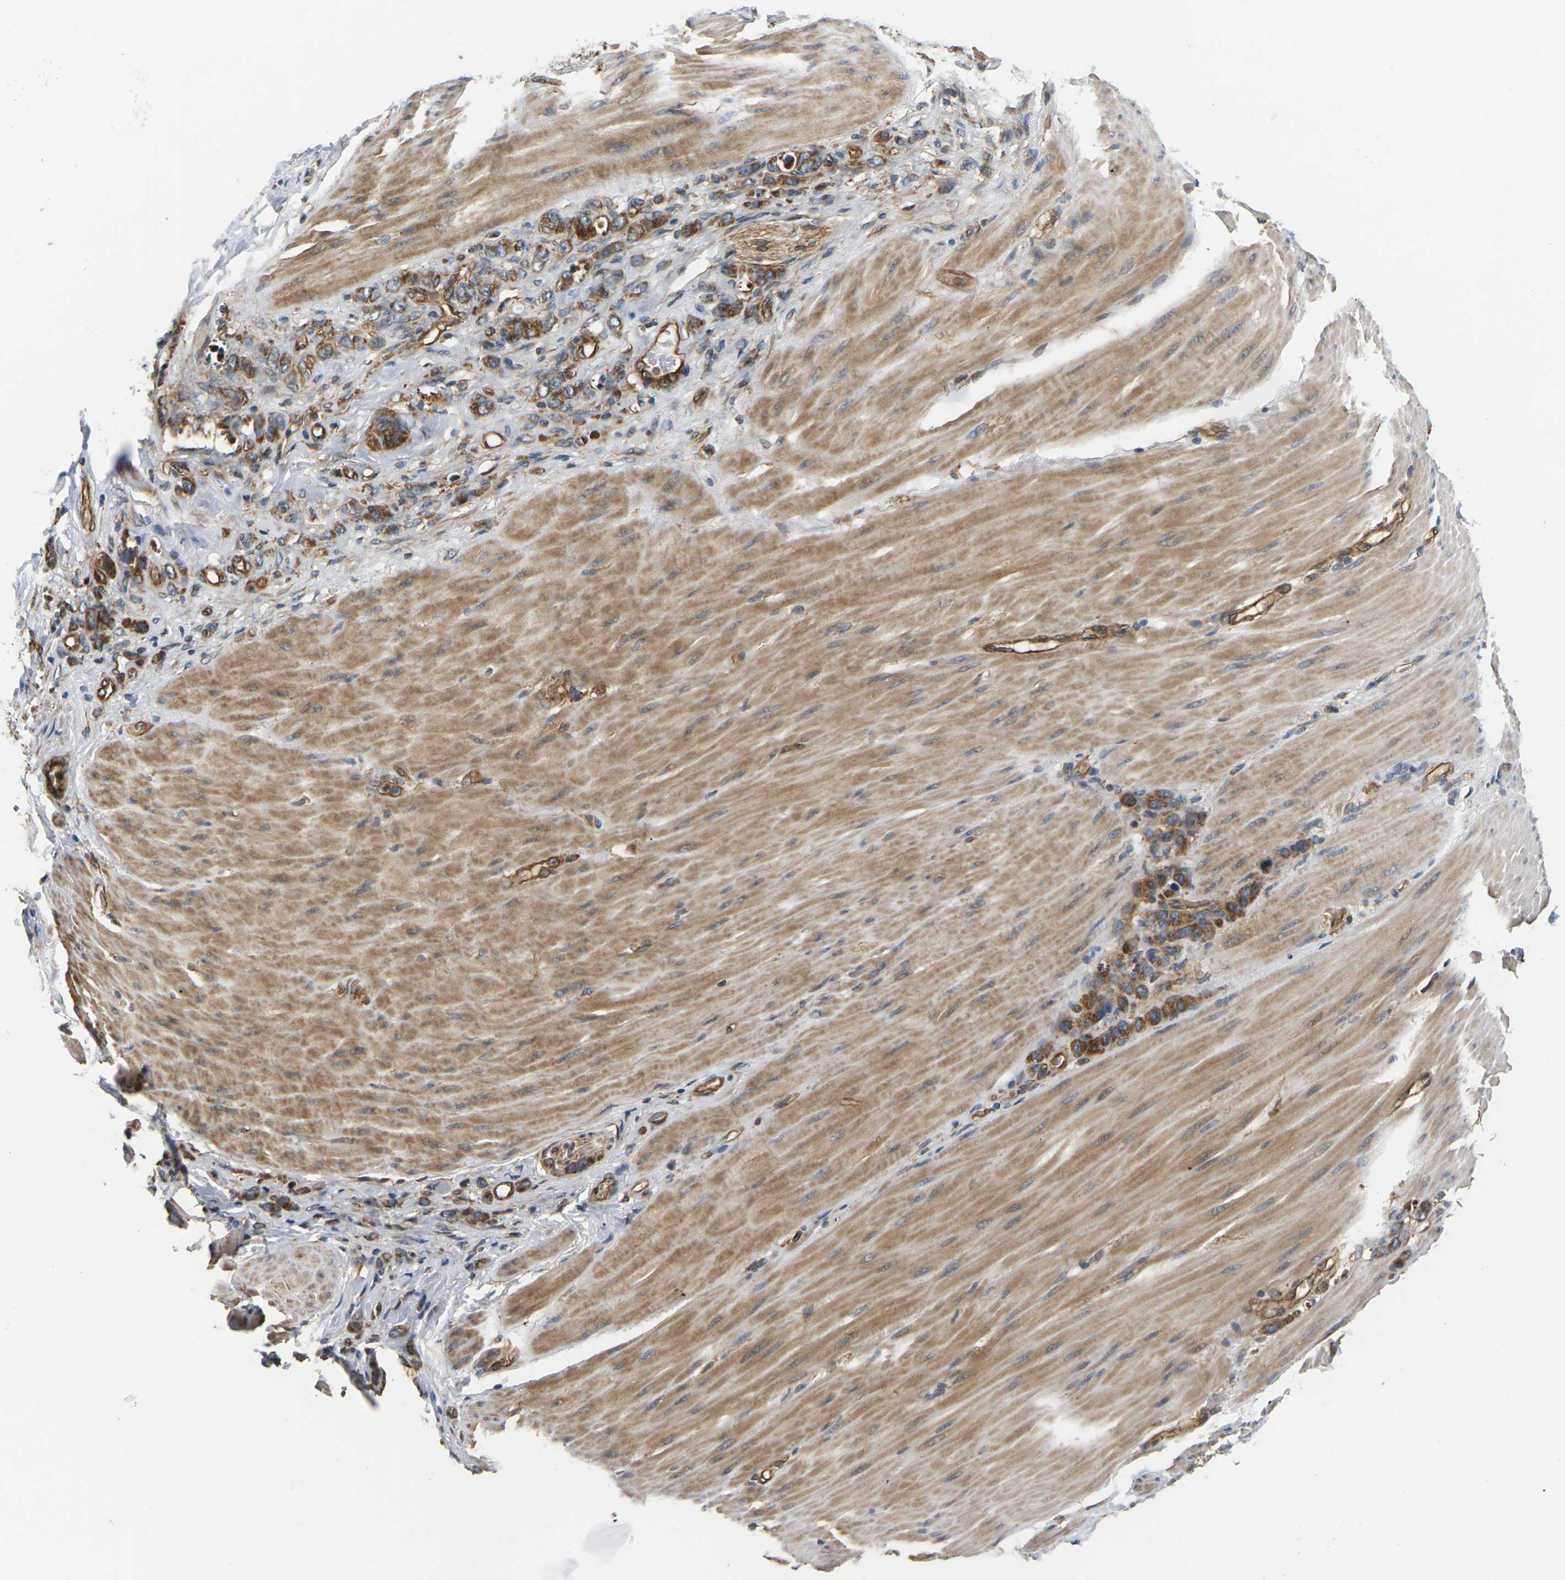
{"staining": {"intensity": "moderate", "quantity": ">75%", "location": "cytoplasmic/membranous"}, "tissue": "stomach cancer", "cell_type": "Tumor cells", "image_type": "cancer", "snomed": [{"axis": "morphology", "description": "Normal tissue, NOS"}, {"axis": "morphology", "description": "Adenocarcinoma, NOS"}, {"axis": "topography", "description": "Stomach"}], "caption": "A brown stain labels moderate cytoplasmic/membranous staining of a protein in human stomach cancer (adenocarcinoma) tumor cells. Nuclei are stained in blue.", "gene": "PCDHB4", "patient": {"sex": "male", "age": 82}}